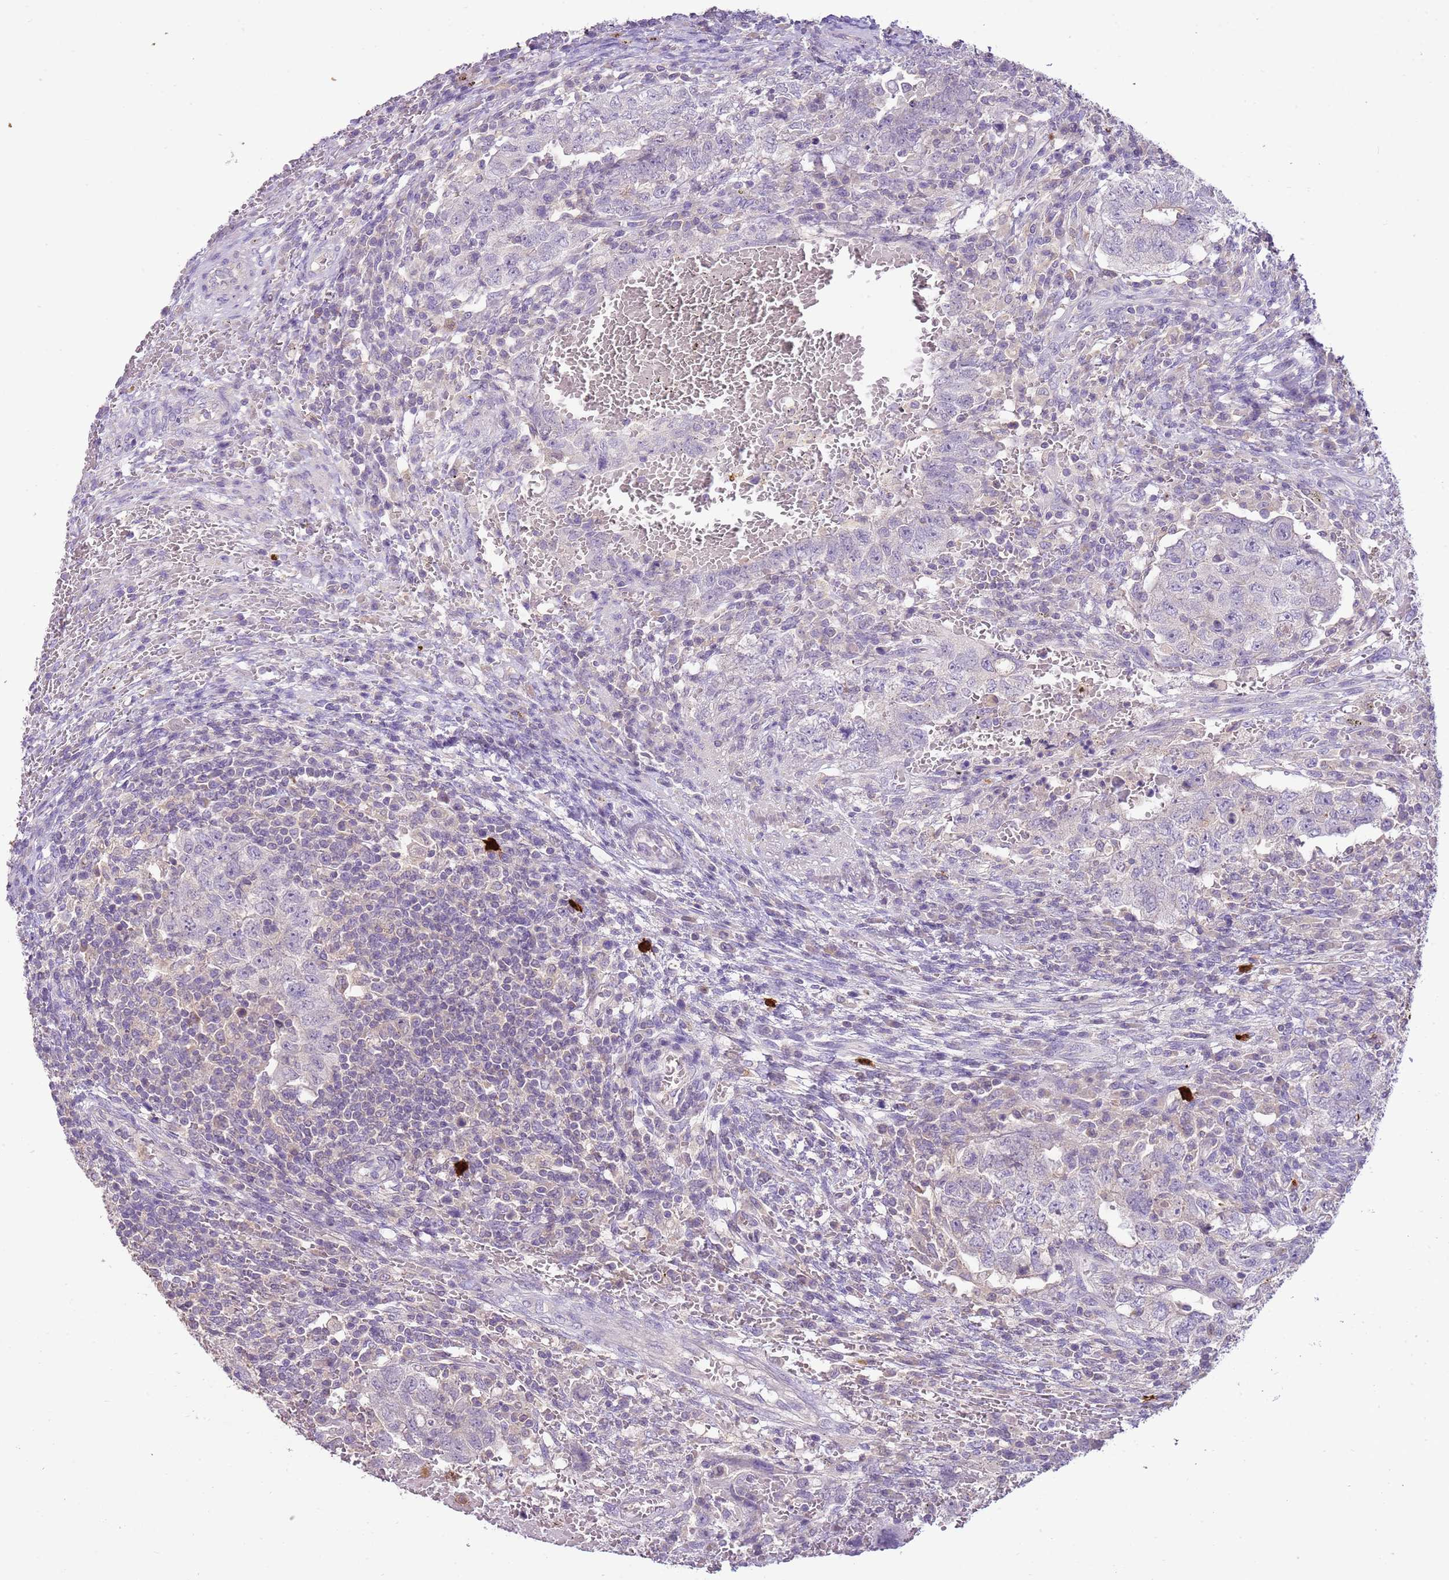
{"staining": {"intensity": "negative", "quantity": "none", "location": "none"}, "tissue": "testis cancer", "cell_type": "Tumor cells", "image_type": "cancer", "snomed": [{"axis": "morphology", "description": "Carcinoma, Embryonal, NOS"}, {"axis": "topography", "description": "Testis"}], "caption": "An immunohistochemistry histopathology image of testis embryonal carcinoma is shown. There is no staining in tumor cells of testis embryonal carcinoma. (Immunohistochemistry (ihc), brightfield microscopy, high magnification).", "gene": "IL2RG", "patient": {"sex": "male", "age": 26}}